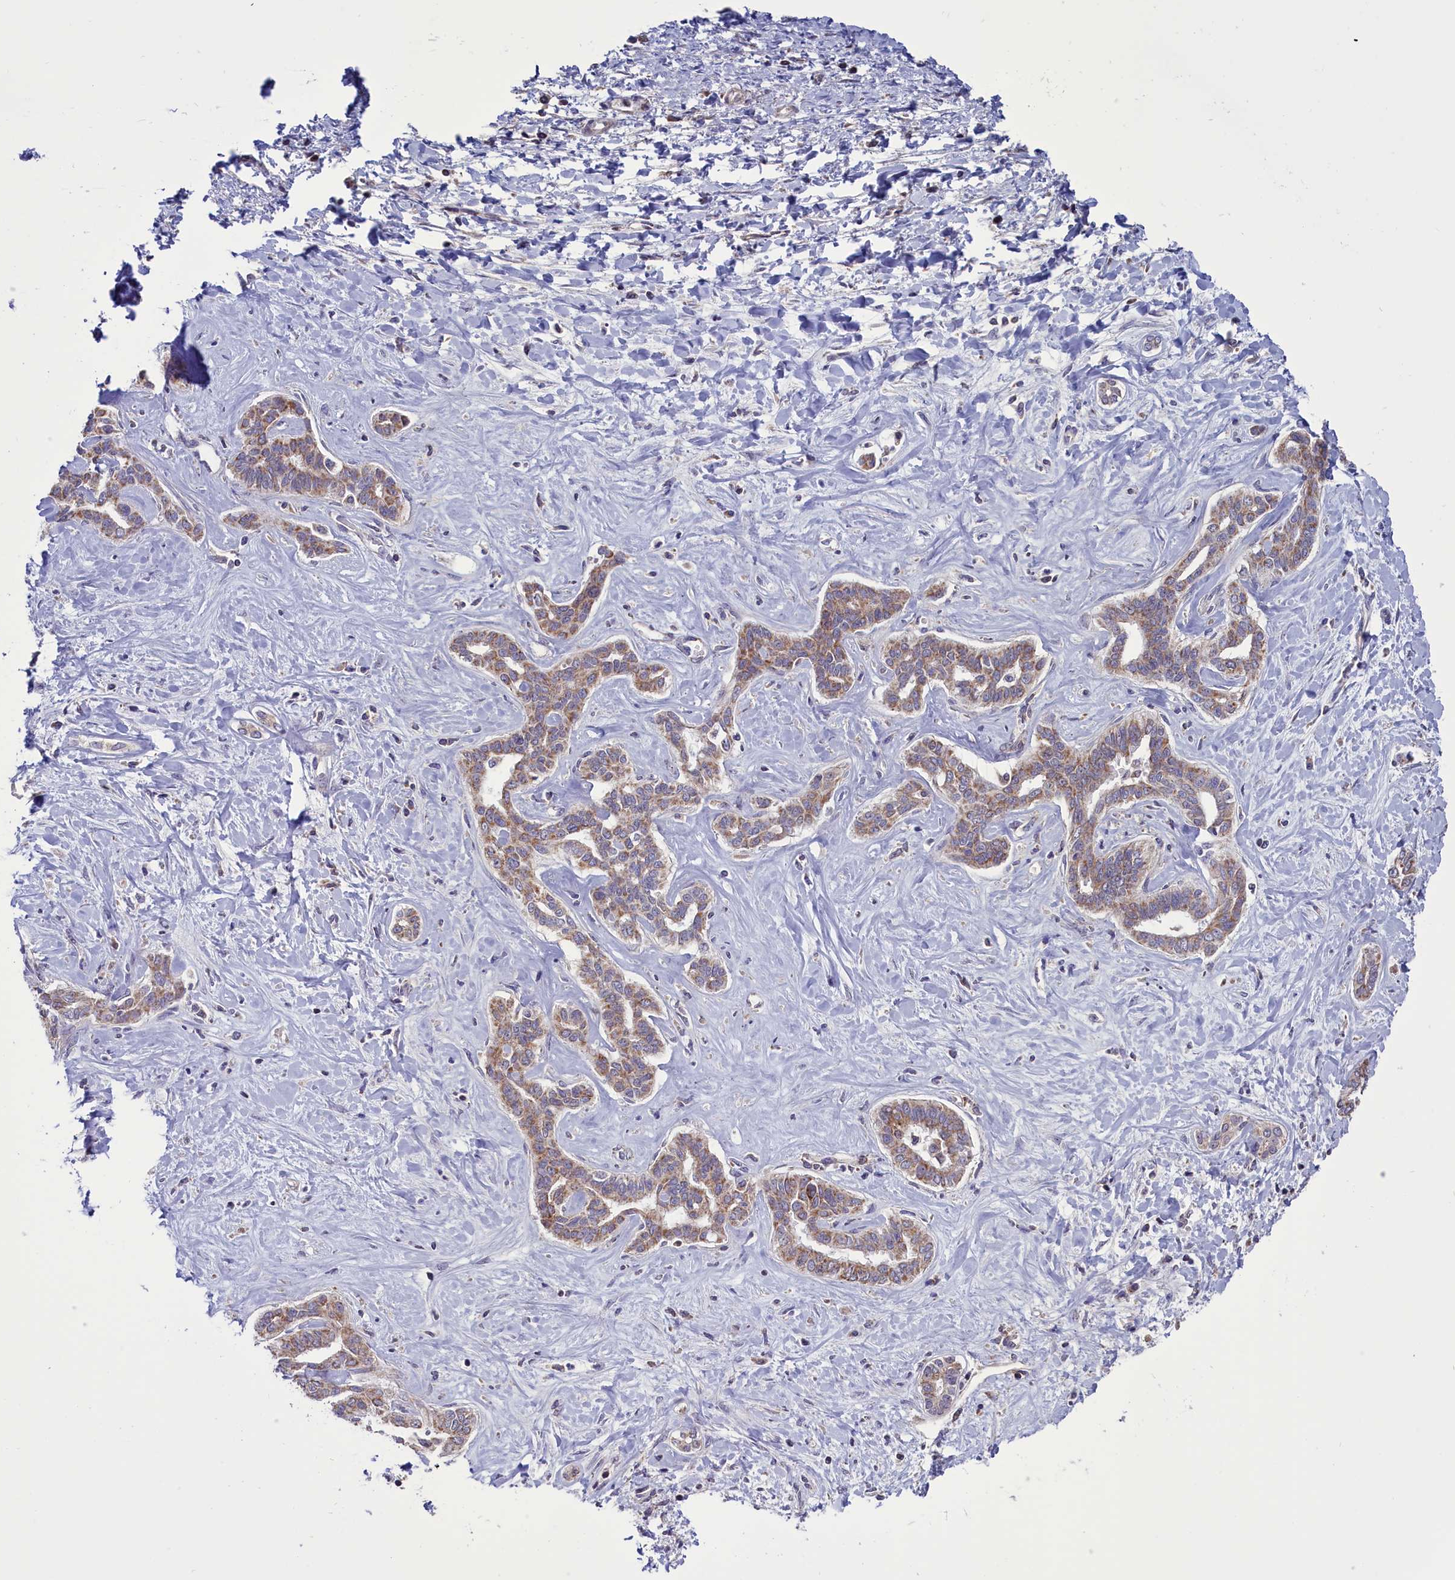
{"staining": {"intensity": "moderate", "quantity": "25%-75%", "location": "cytoplasmic/membranous"}, "tissue": "liver cancer", "cell_type": "Tumor cells", "image_type": "cancer", "snomed": [{"axis": "morphology", "description": "Cholangiocarcinoma"}, {"axis": "topography", "description": "Liver"}], "caption": "DAB (3,3'-diaminobenzidine) immunohistochemical staining of liver cholangiocarcinoma demonstrates moderate cytoplasmic/membranous protein positivity in approximately 25%-75% of tumor cells. The protein of interest is stained brown, and the nuclei are stained in blue (DAB IHC with brightfield microscopy, high magnification).", "gene": "GLRX5", "patient": {"sex": "female", "age": 77}}